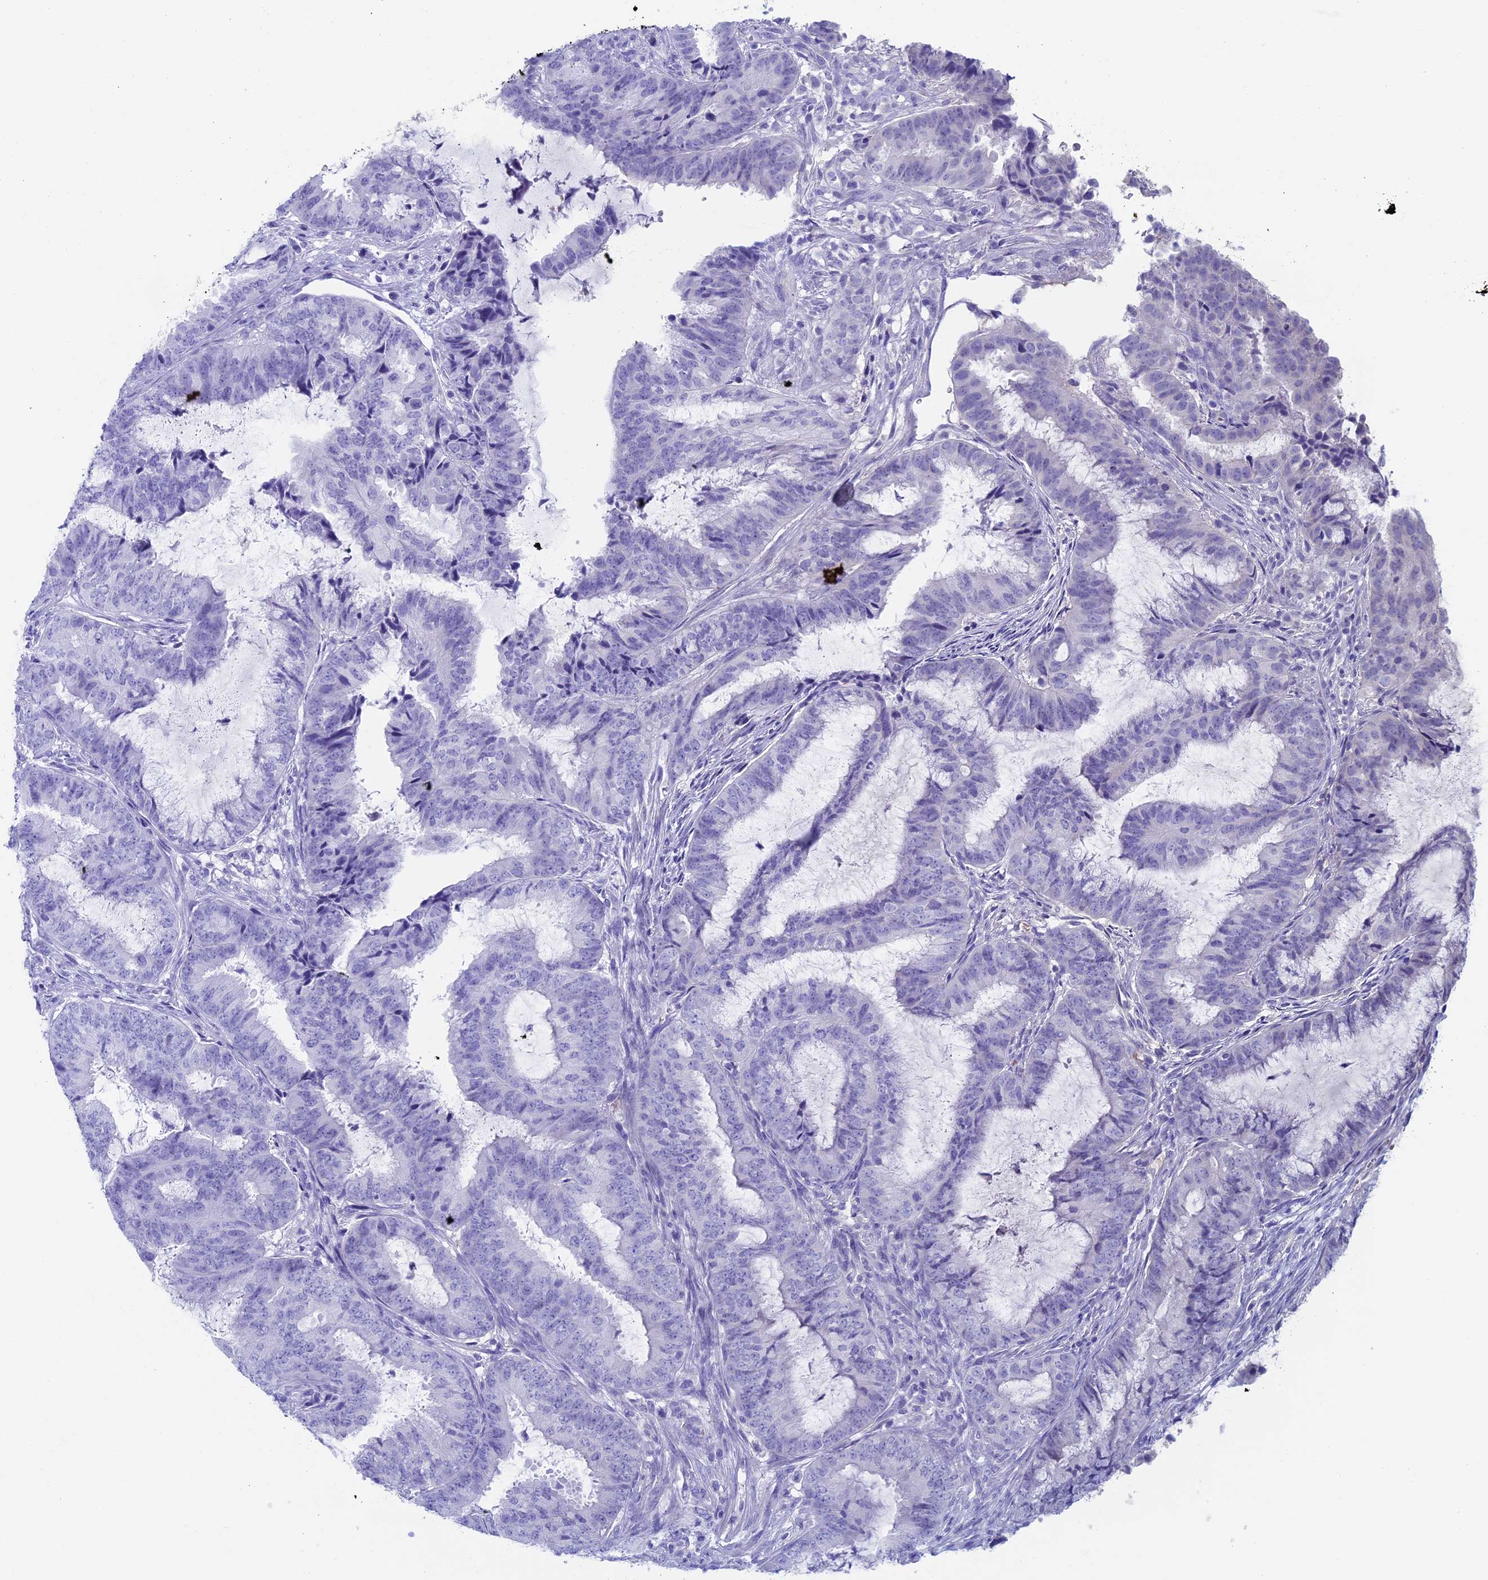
{"staining": {"intensity": "negative", "quantity": "none", "location": "none"}, "tissue": "endometrial cancer", "cell_type": "Tumor cells", "image_type": "cancer", "snomed": [{"axis": "morphology", "description": "Adenocarcinoma, NOS"}, {"axis": "topography", "description": "Endometrium"}], "caption": "Histopathology image shows no protein staining in tumor cells of adenocarcinoma (endometrial) tissue.", "gene": "RCCD1", "patient": {"sex": "female", "age": 51}}